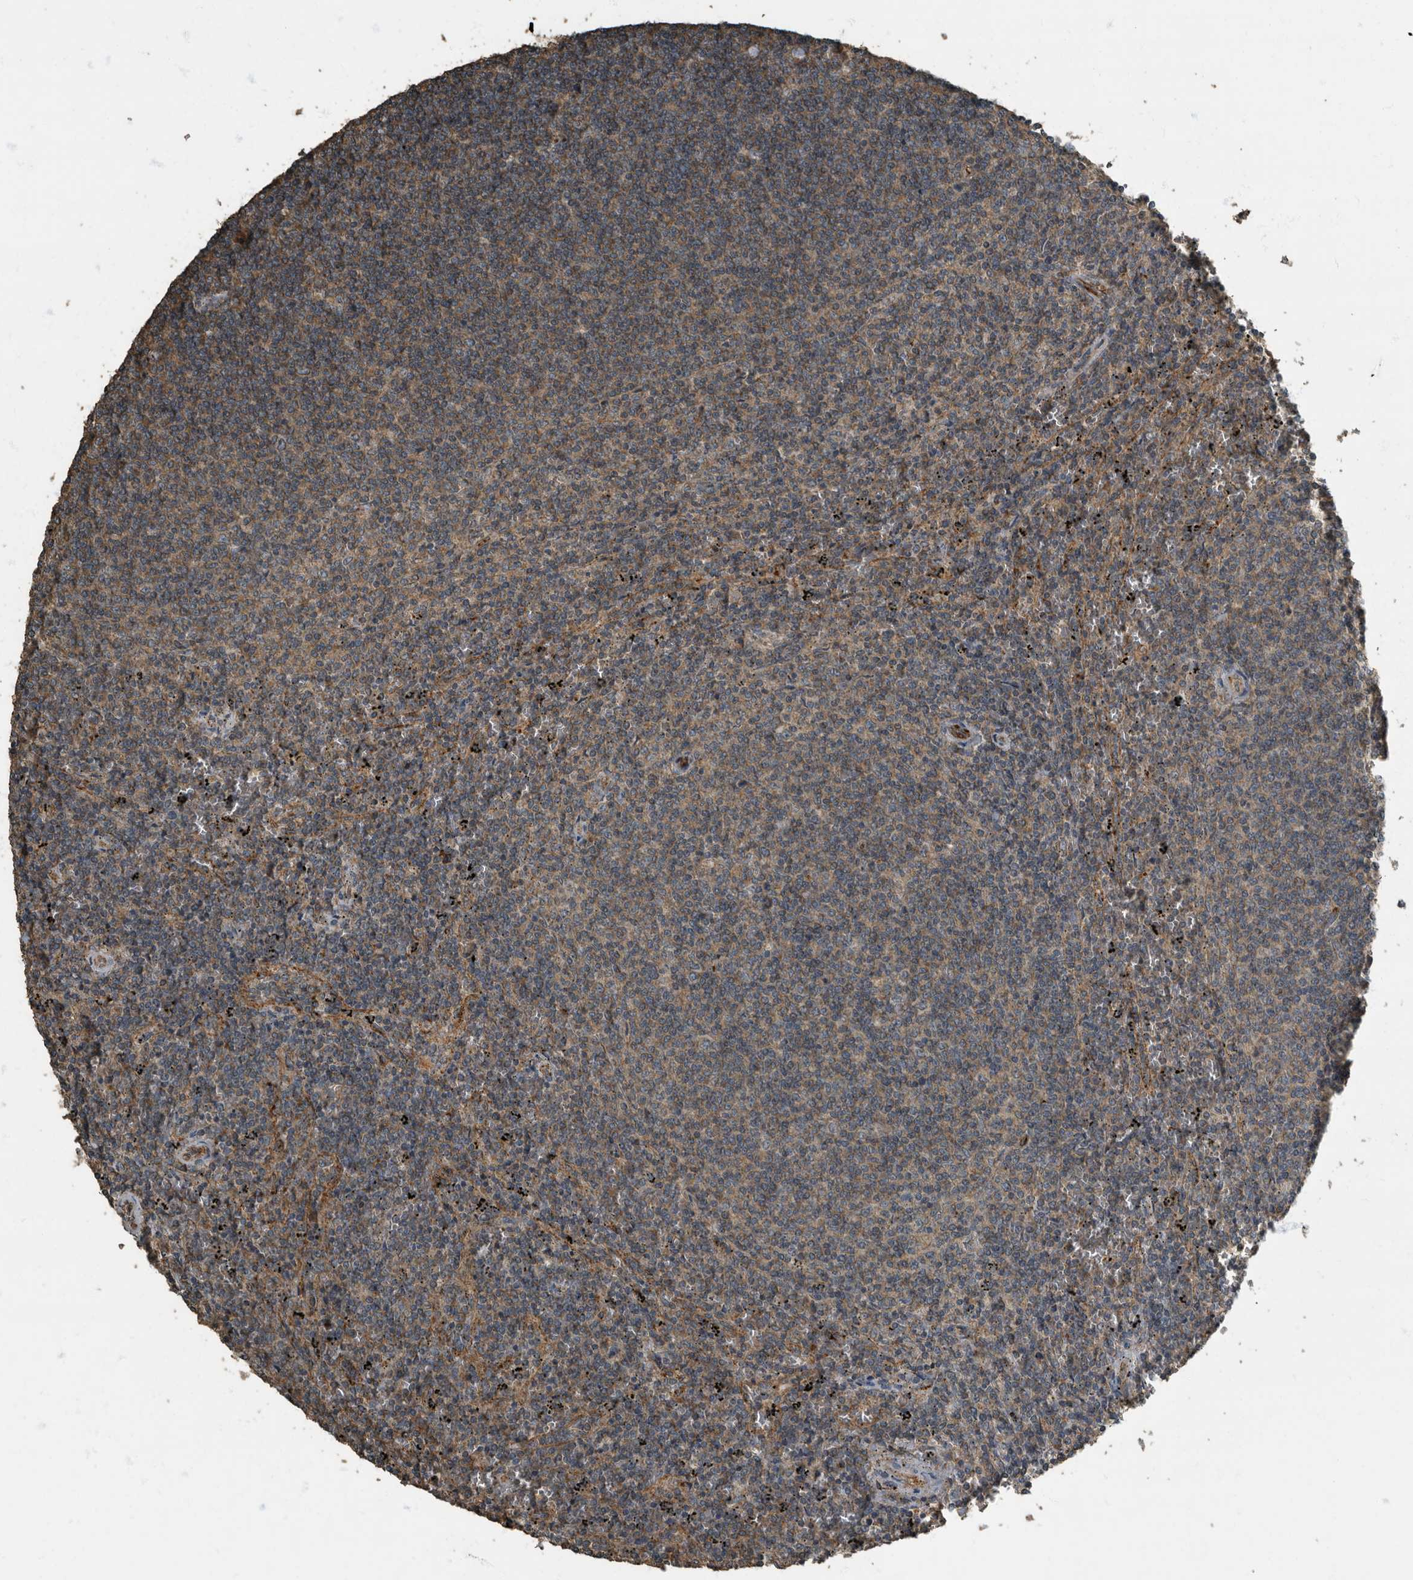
{"staining": {"intensity": "weak", "quantity": "25%-75%", "location": "cytoplasmic/membranous"}, "tissue": "lymphoma", "cell_type": "Tumor cells", "image_type": "cancer", "snomed": [{"axis": "morphology", "description": "Malignant lymphoma, non-Hodgkin's type, Low grade"}, {"axis": "topography", "description": "Spleen"}], "caption": "Lymphoma was stained to show a protein in brown. There is low levels of weak cytoplasmic/membranous staining in about 25%-75% of tumor cells.", "gene": "IL15RA", "patient": {"sex": "female", "age": 50}}